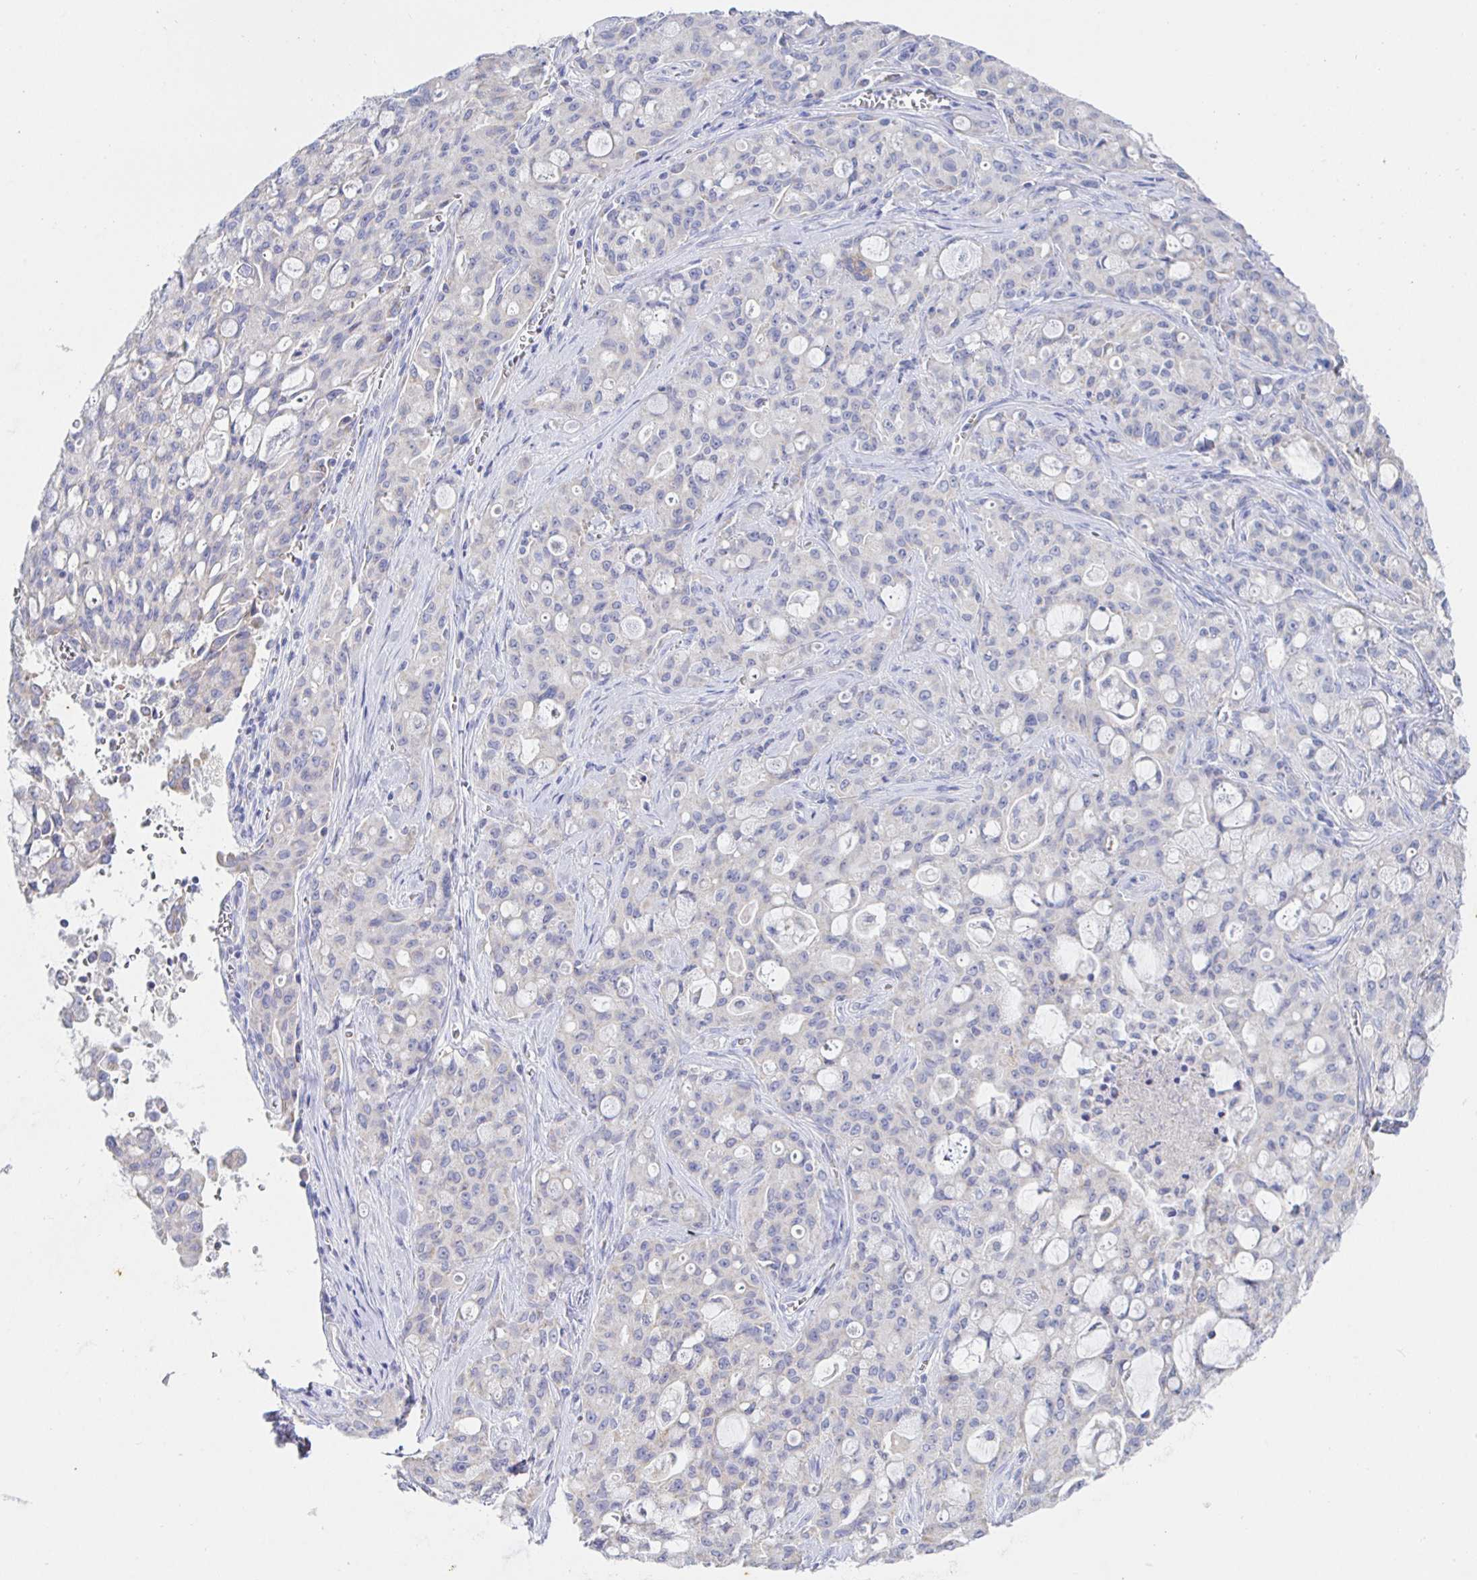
{"staining": {"intensity": "negative", "quantity": "none", "location": "none"}, "tissue": "lung cancer", "cell_type": "Tumor cells", "image_type": "cancer", "snomed": [{"axis": "morphology", "description": "Adenocarcinoma, NOS"}, {"axis": "topography", "description": "Lung"}], "caption": "Immunohistochemistry of human lung adenocarcinoma reveals no positivity in tumor cells.", "gene": "SYNGR4", "patient": {"sex": "female", "age": 44}}